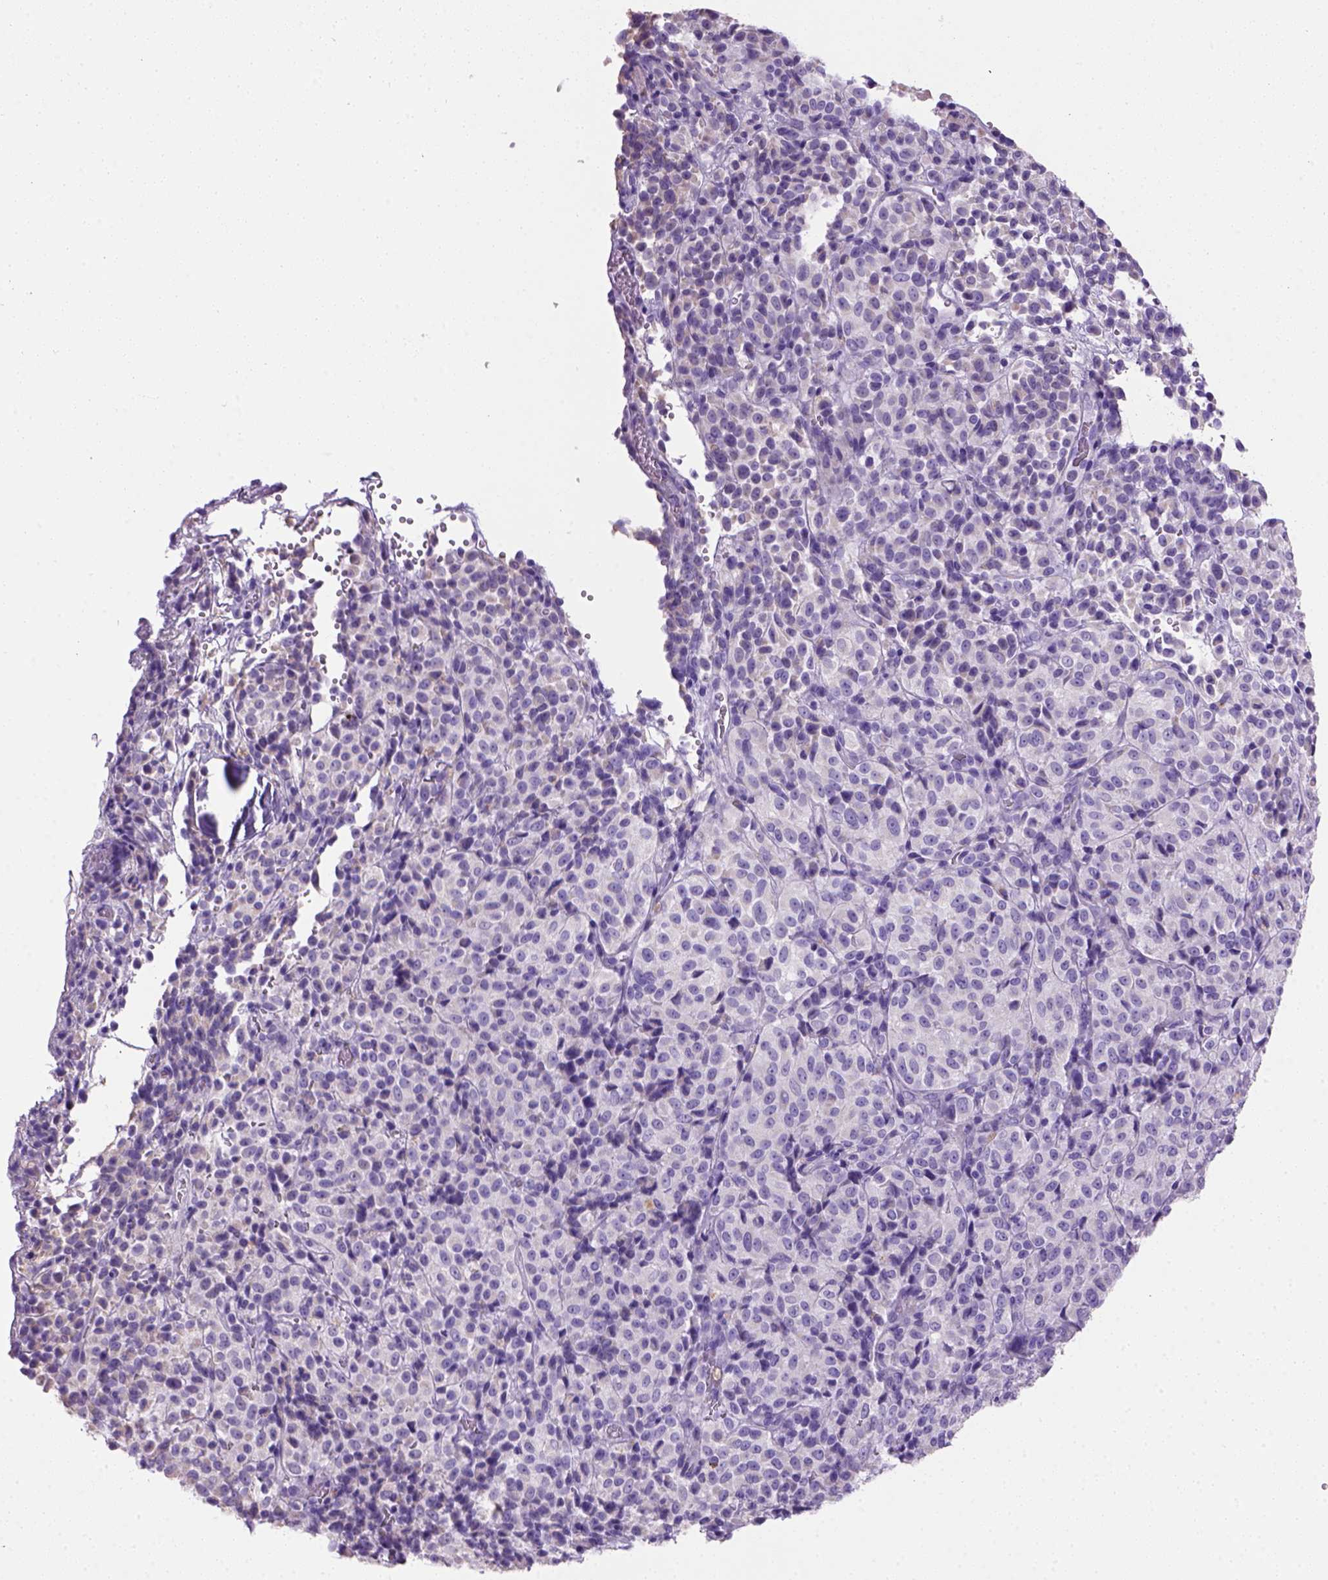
{"staining": {"intensity": "negative", "quantity": "none", "location": "none"}, "tissue": "melanoma", "cell_type": "Tumor cells", "image_type": "cancer", "snomed": [{"axis": "morphology", "description": "Malignant melanoma, Metastatic site"}, {"axis": "topography", "description": "Brain"}], "caption": "IHC micrograph of neoplastic tissue: human melanoma stained with DAB demonstrates no significant protein positivity in tumor cells.", "gene": "ARHGEF33", "patient": {"sex": "female", "age": 56}}